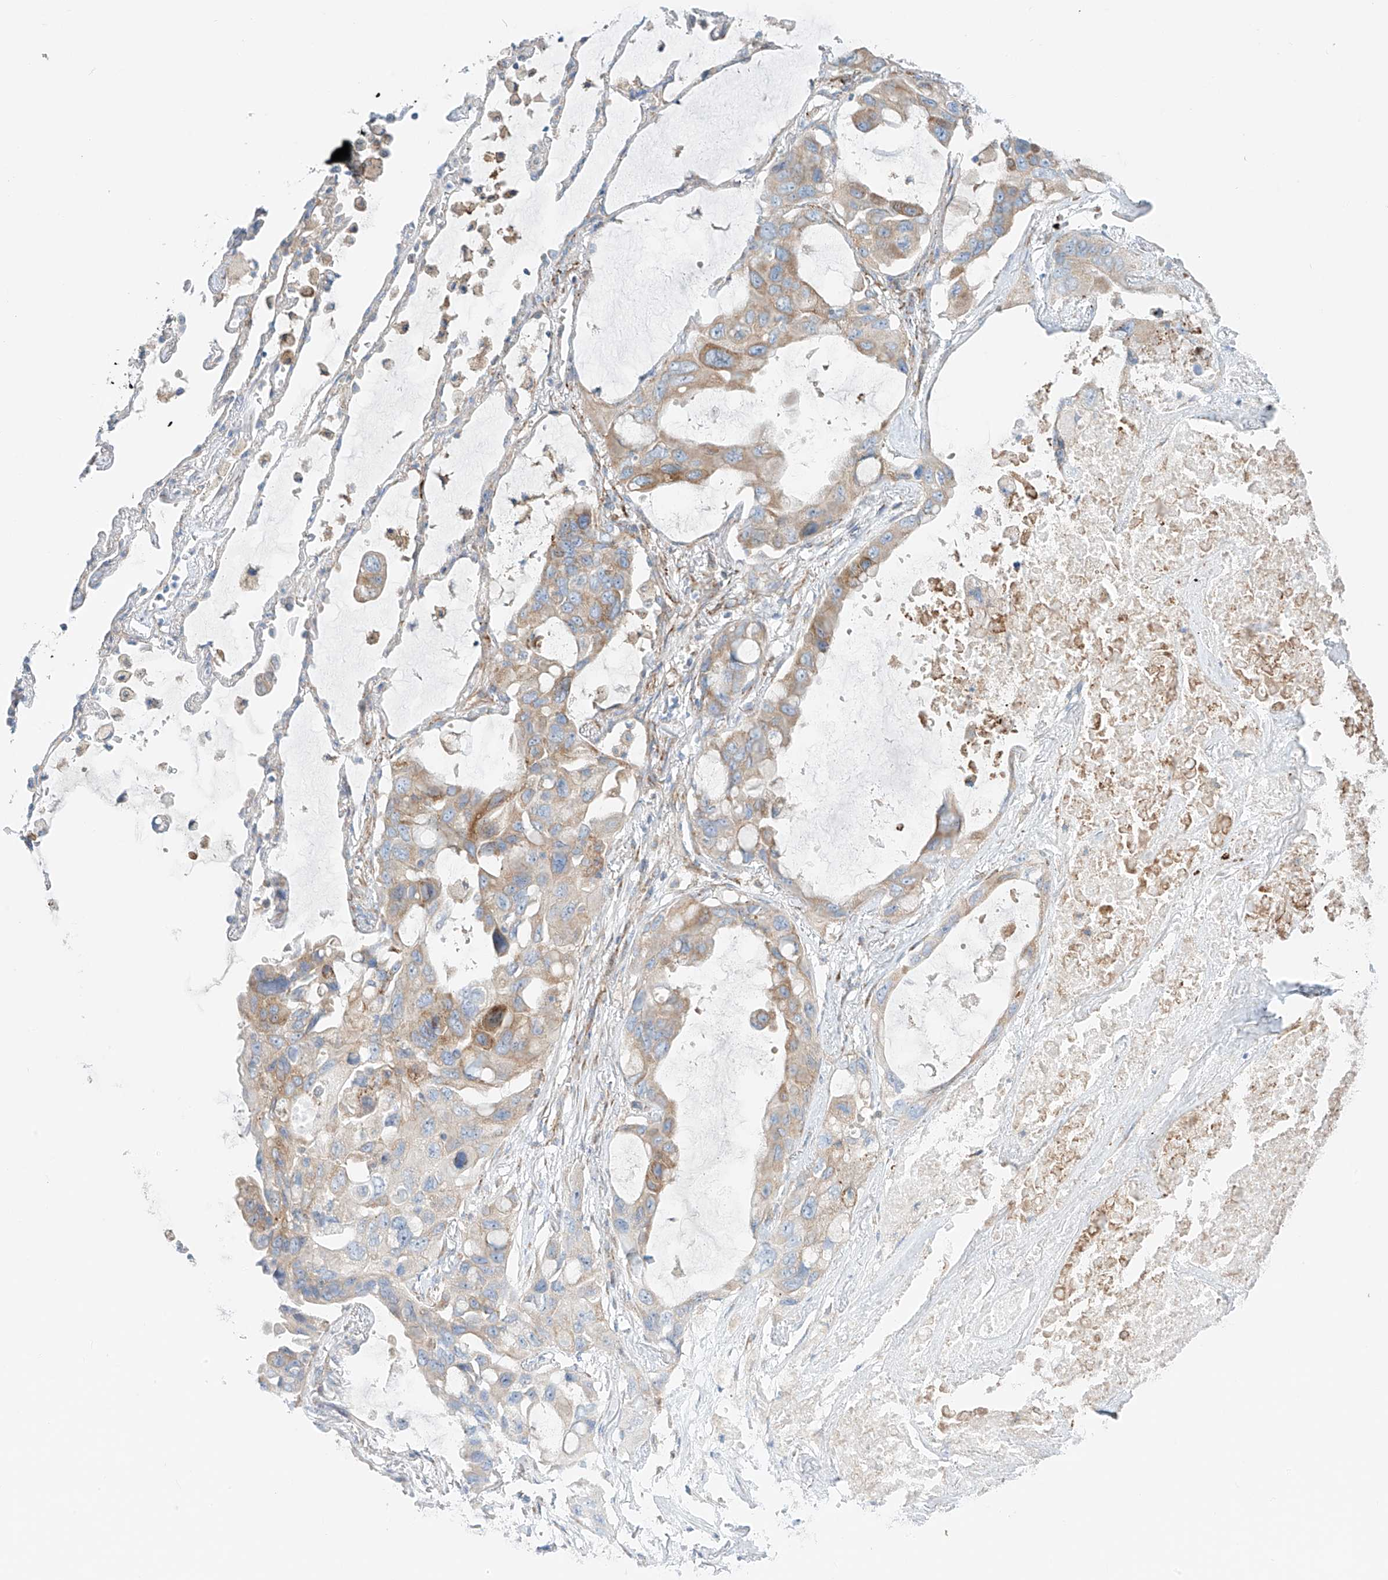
{"staining": {"intensity": "weak", "quantity": ">75%", "location": "cytoplasmic/membranous"}, "tissue": "lung cancer", "cell_type": "Tumor cells", "image_type": "cancer", "snomed": [{"axis": "morphology", "description": "Squamous cell carcinoma, NOS"}, {"axis": "topography", "description": "Lung"}], "caption": "A low amount of weak cytoplasmic/membranous expression is seen in approximately >75% of tumor cells in lung cancer tissue. (IHC, brightfield microscopy, high magnification).", "gene": "EIPR1", "patient": {"sex": "female", "age": 73}}